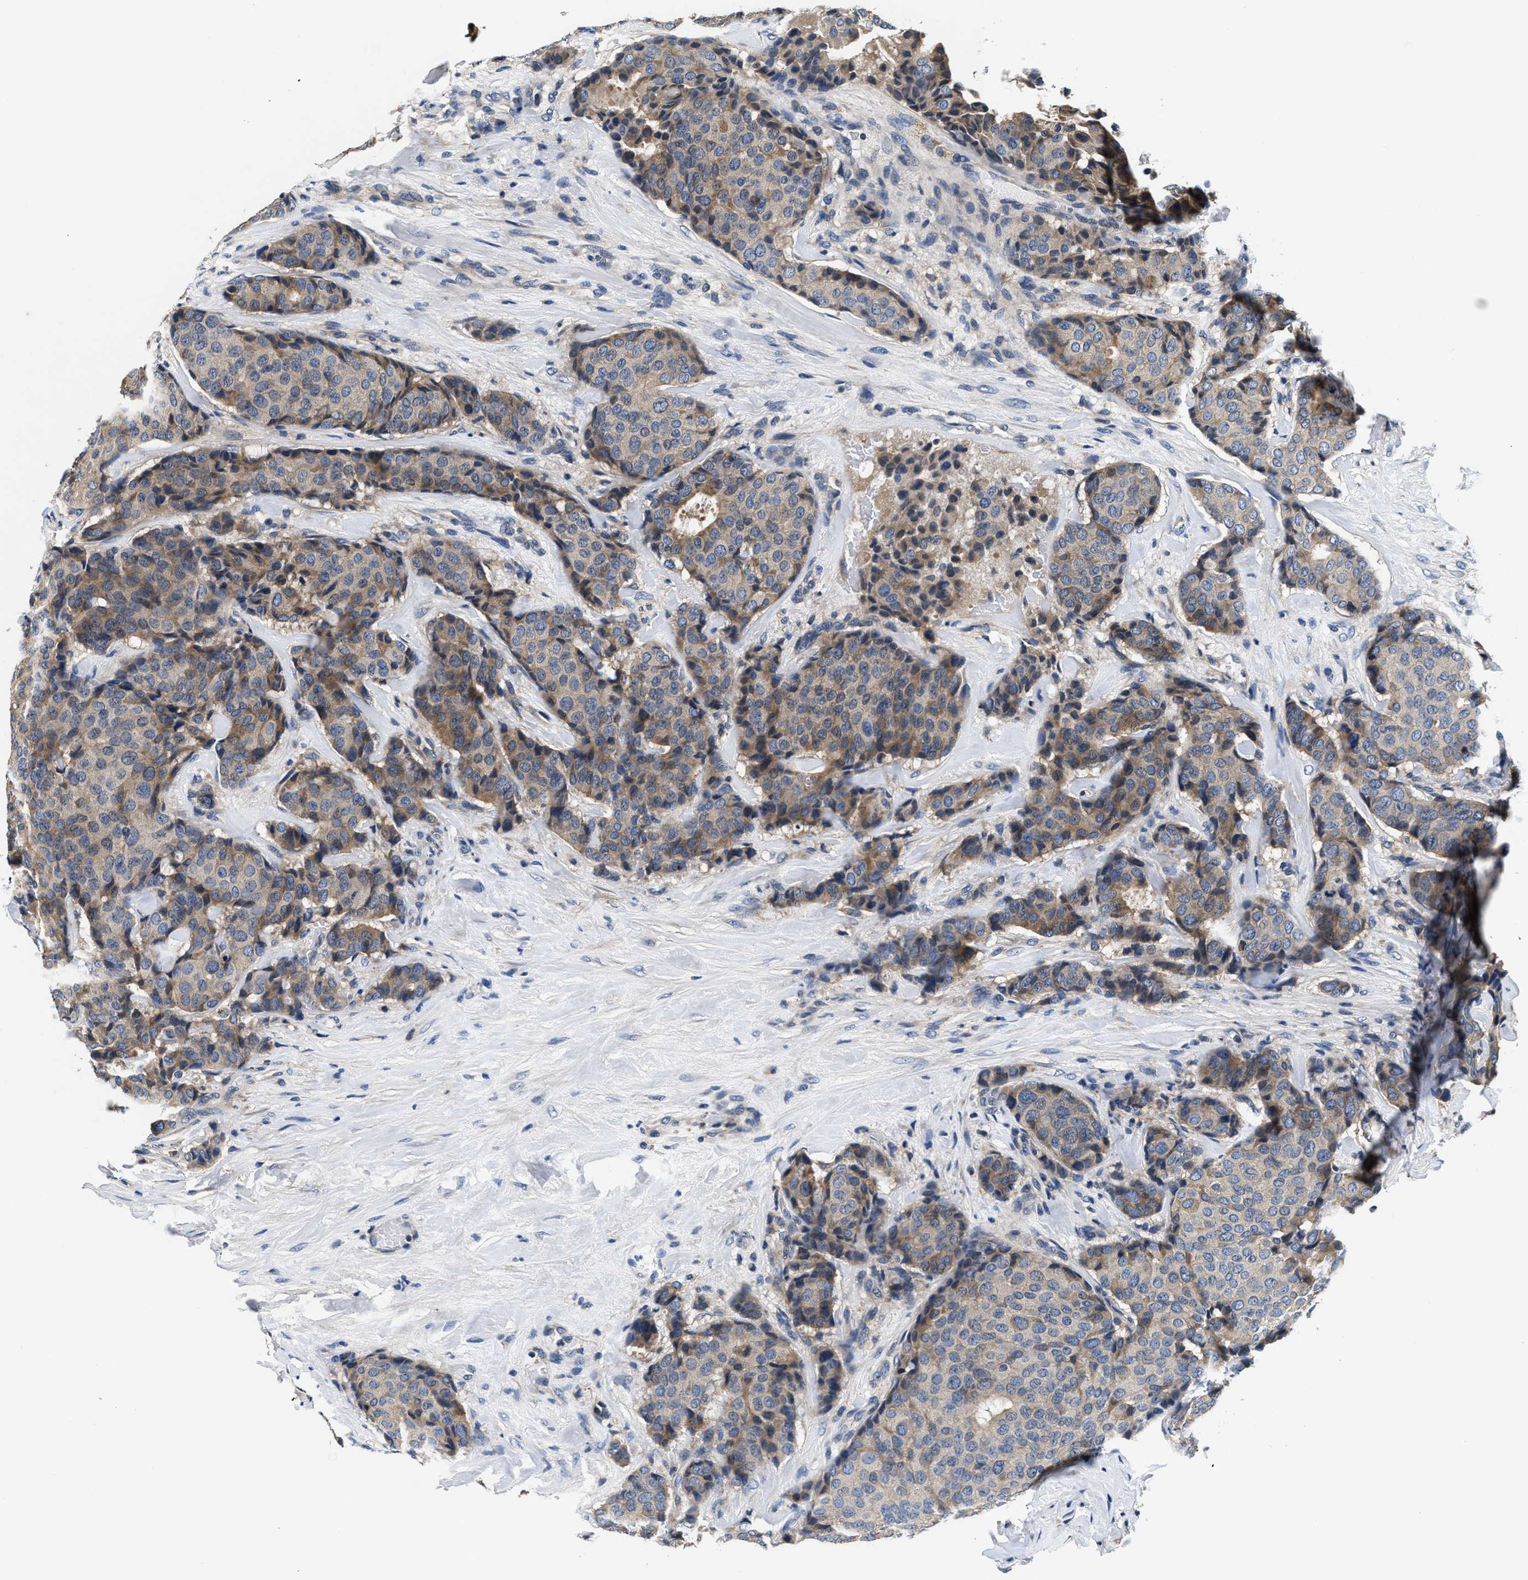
{"staining": {"intensity": "moderate", "quantity": "25%-75%", "location": "cytoplasmic/membranous"}, "tissue": "breast cancer", "cell_type": "Tumor cells", "image_type": "cancer", "snomed": [{"axis": "morphology", "description": "Duct carcinoma"}, {"axis": "topography", "description": "Breast"}], "caption": "This histopathology image displays breast cancer (intraductal carcinoma) stained with immunohistochemistry to label a protein in brown. The cytoplasmic/membranous of tumor cells show moderate positivity for the protein. Nuclei are counter-stained blue.", "gene": "ANKIB1", "patient": {"sex": "female", "age": 75}}